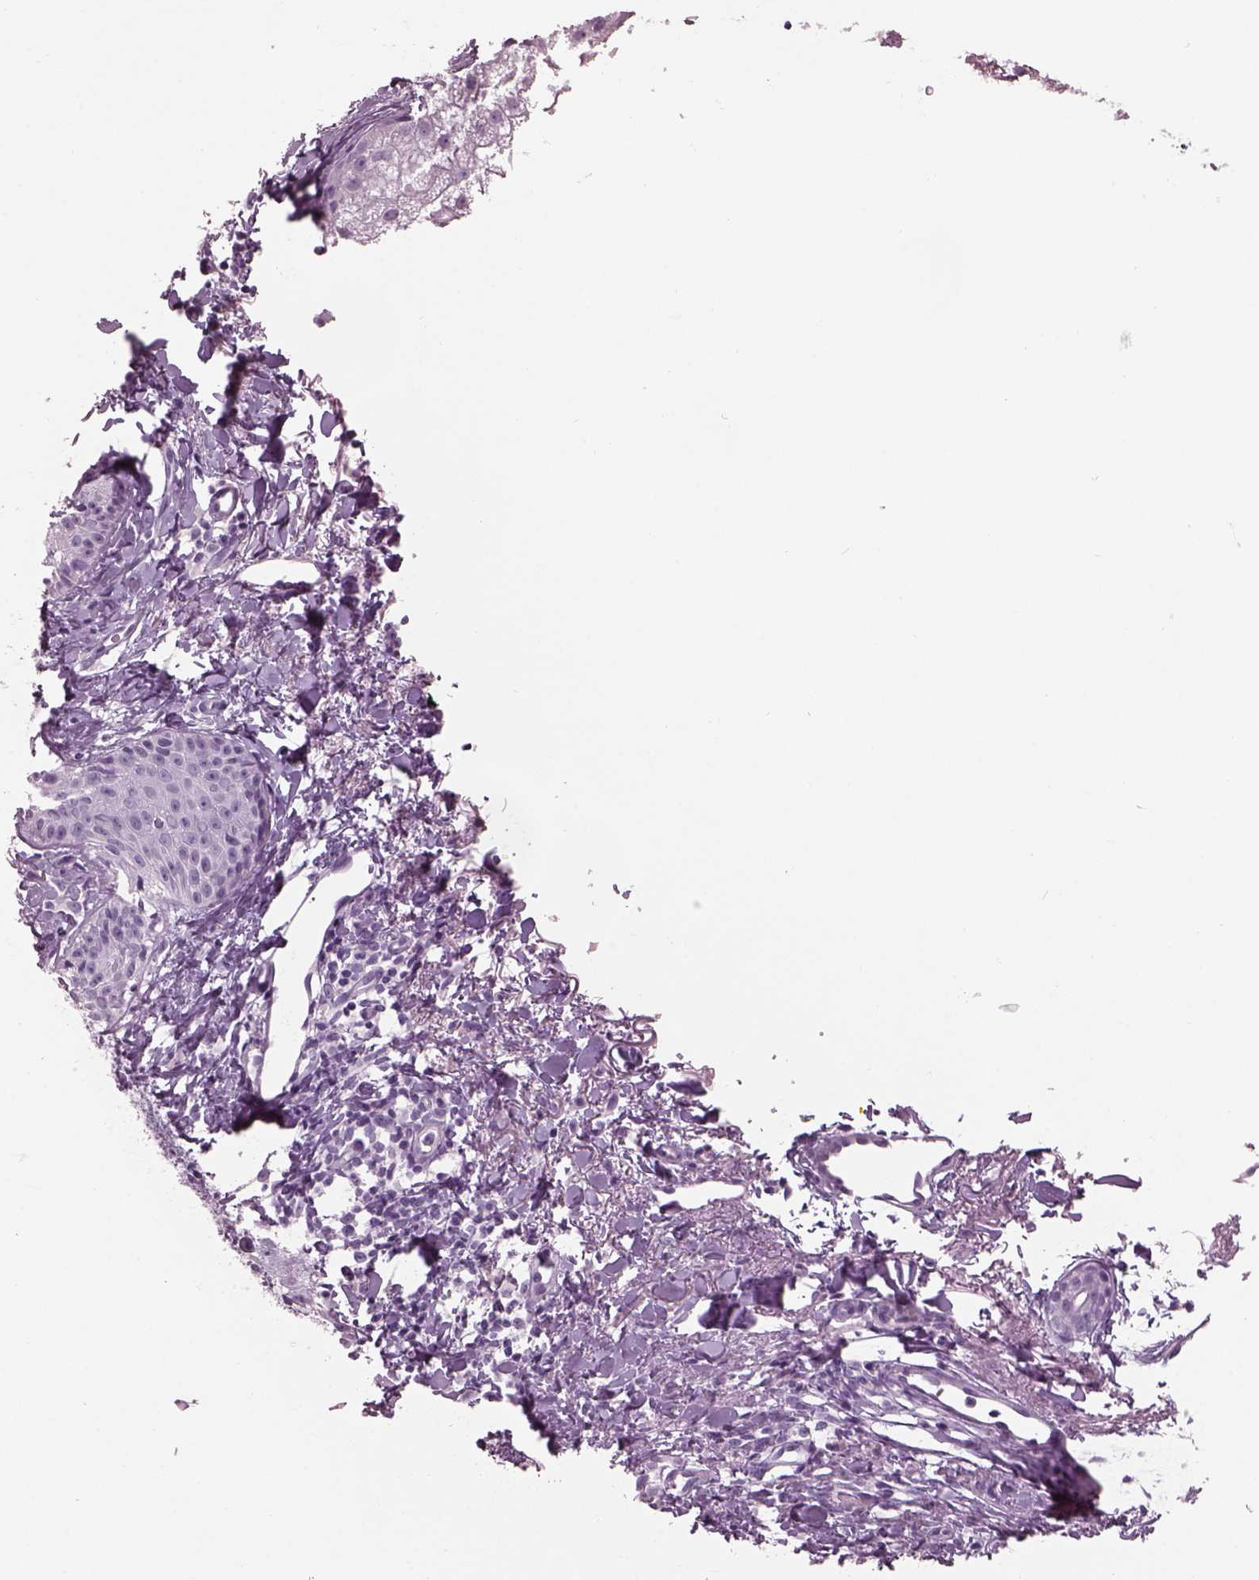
{"staining": {"intensity": "negative", "quantity": "none", "location": "none"}, "tissue": "skin cancer", "cell_type": "Tumor cells", "image_type": "cancer", "snomed": [{"axis": "morphology", "description": "Basal cell carcinoma"}, {"axis": "topography", "description": "Skin"}], "caption": "A micrograph of human skin basal cell carcinoma is negative for staining in tumor cells. (Brightfield microscopy of DAB immunohistochemistry (IHC) at high magnification).", "gene": "PACRG", "patient": {"sex": "male", "age": 72}}